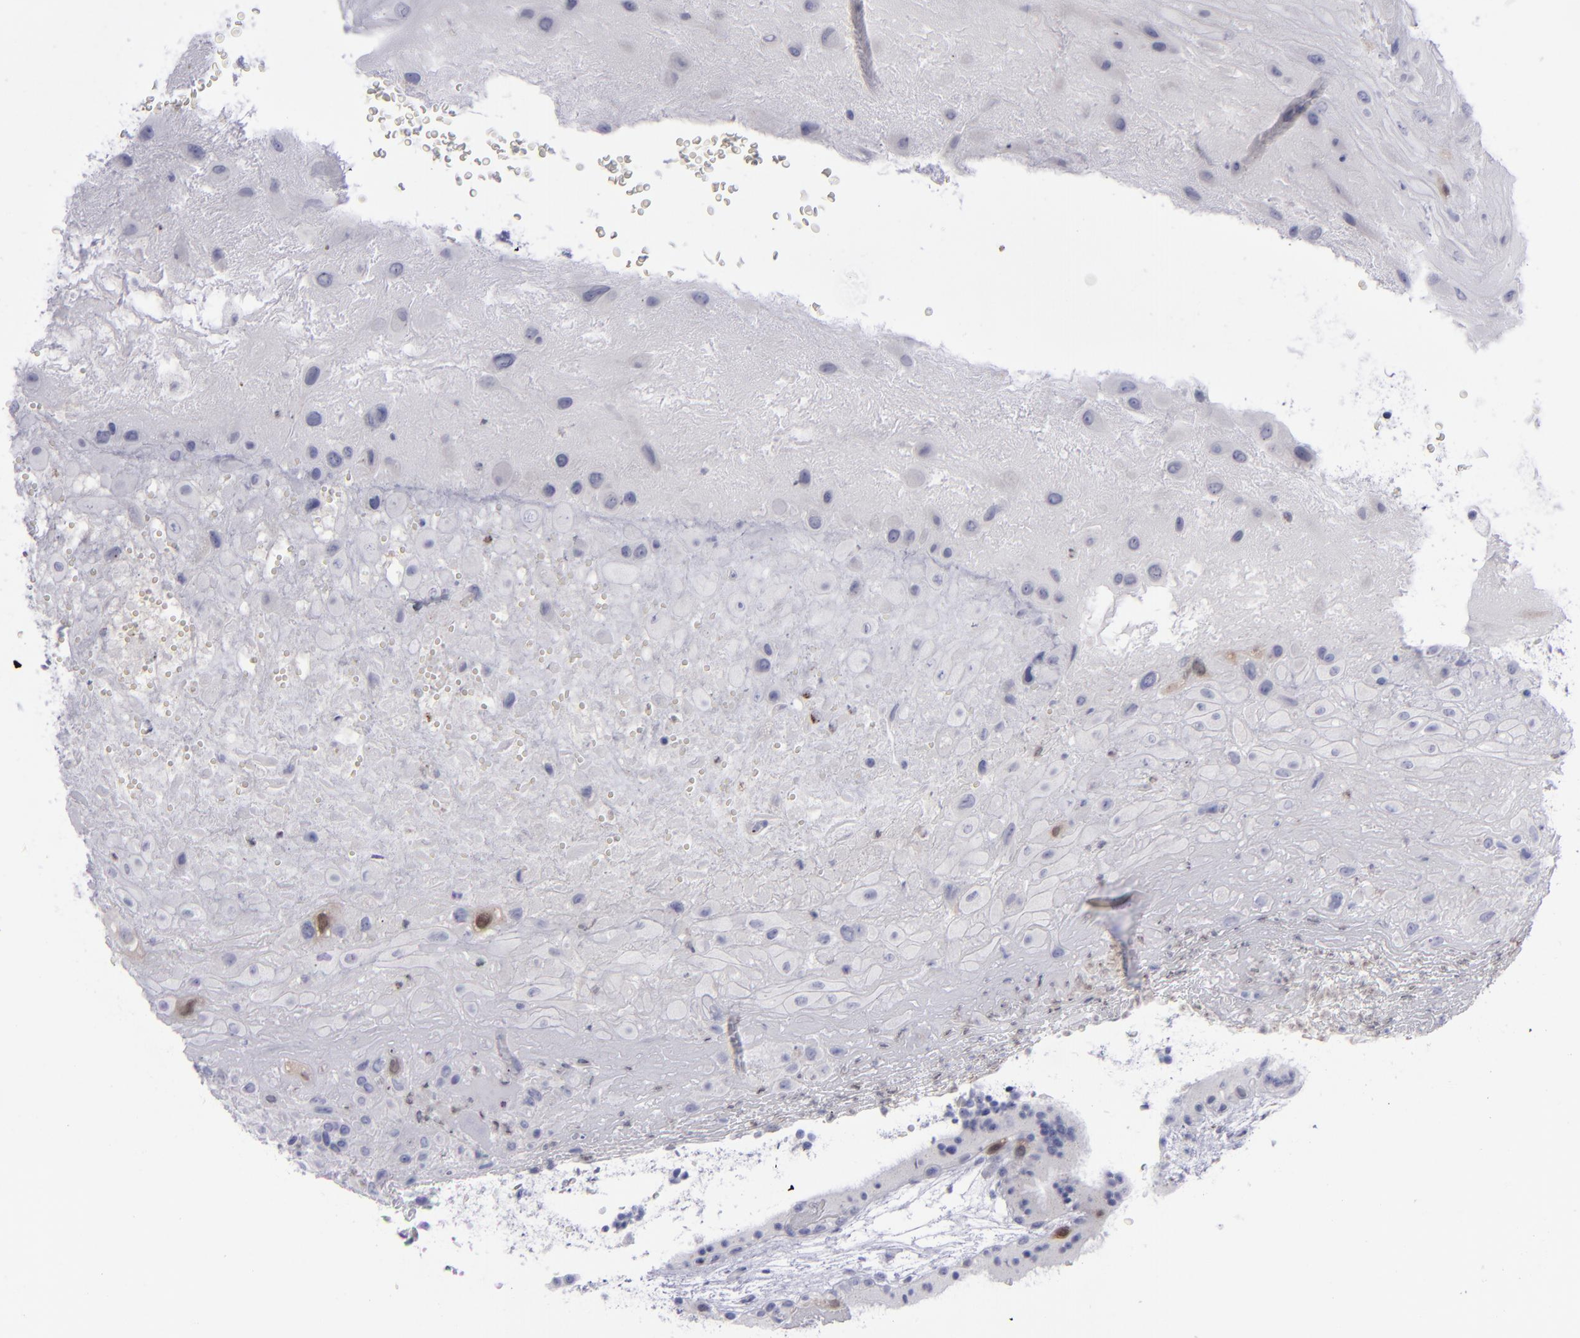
{"staining": {"intensity": "negative", "quantity": "none", "location": "none"}, "tissue": "placenta", "cell_type": "Decidual cells", "image_type": "normal", "snomed": [{"axis": "morphology", "description": "Normal tissue, NOS"}, {"axis": "topography", "description": "Placenta"}], "caption": "Immunohistochemistry (IHC) photomicrograph of normal placenta: placenta stained with DAB demonstrates no significant protein staining in decidual cells. The staining is performed using DAB (3,3'-diaminobenzidine) brown chromogen with nuclei counter-stained in using hematoxylin.", "gene": "AURKA", "patient": {"sex": "female", "age": 19}}